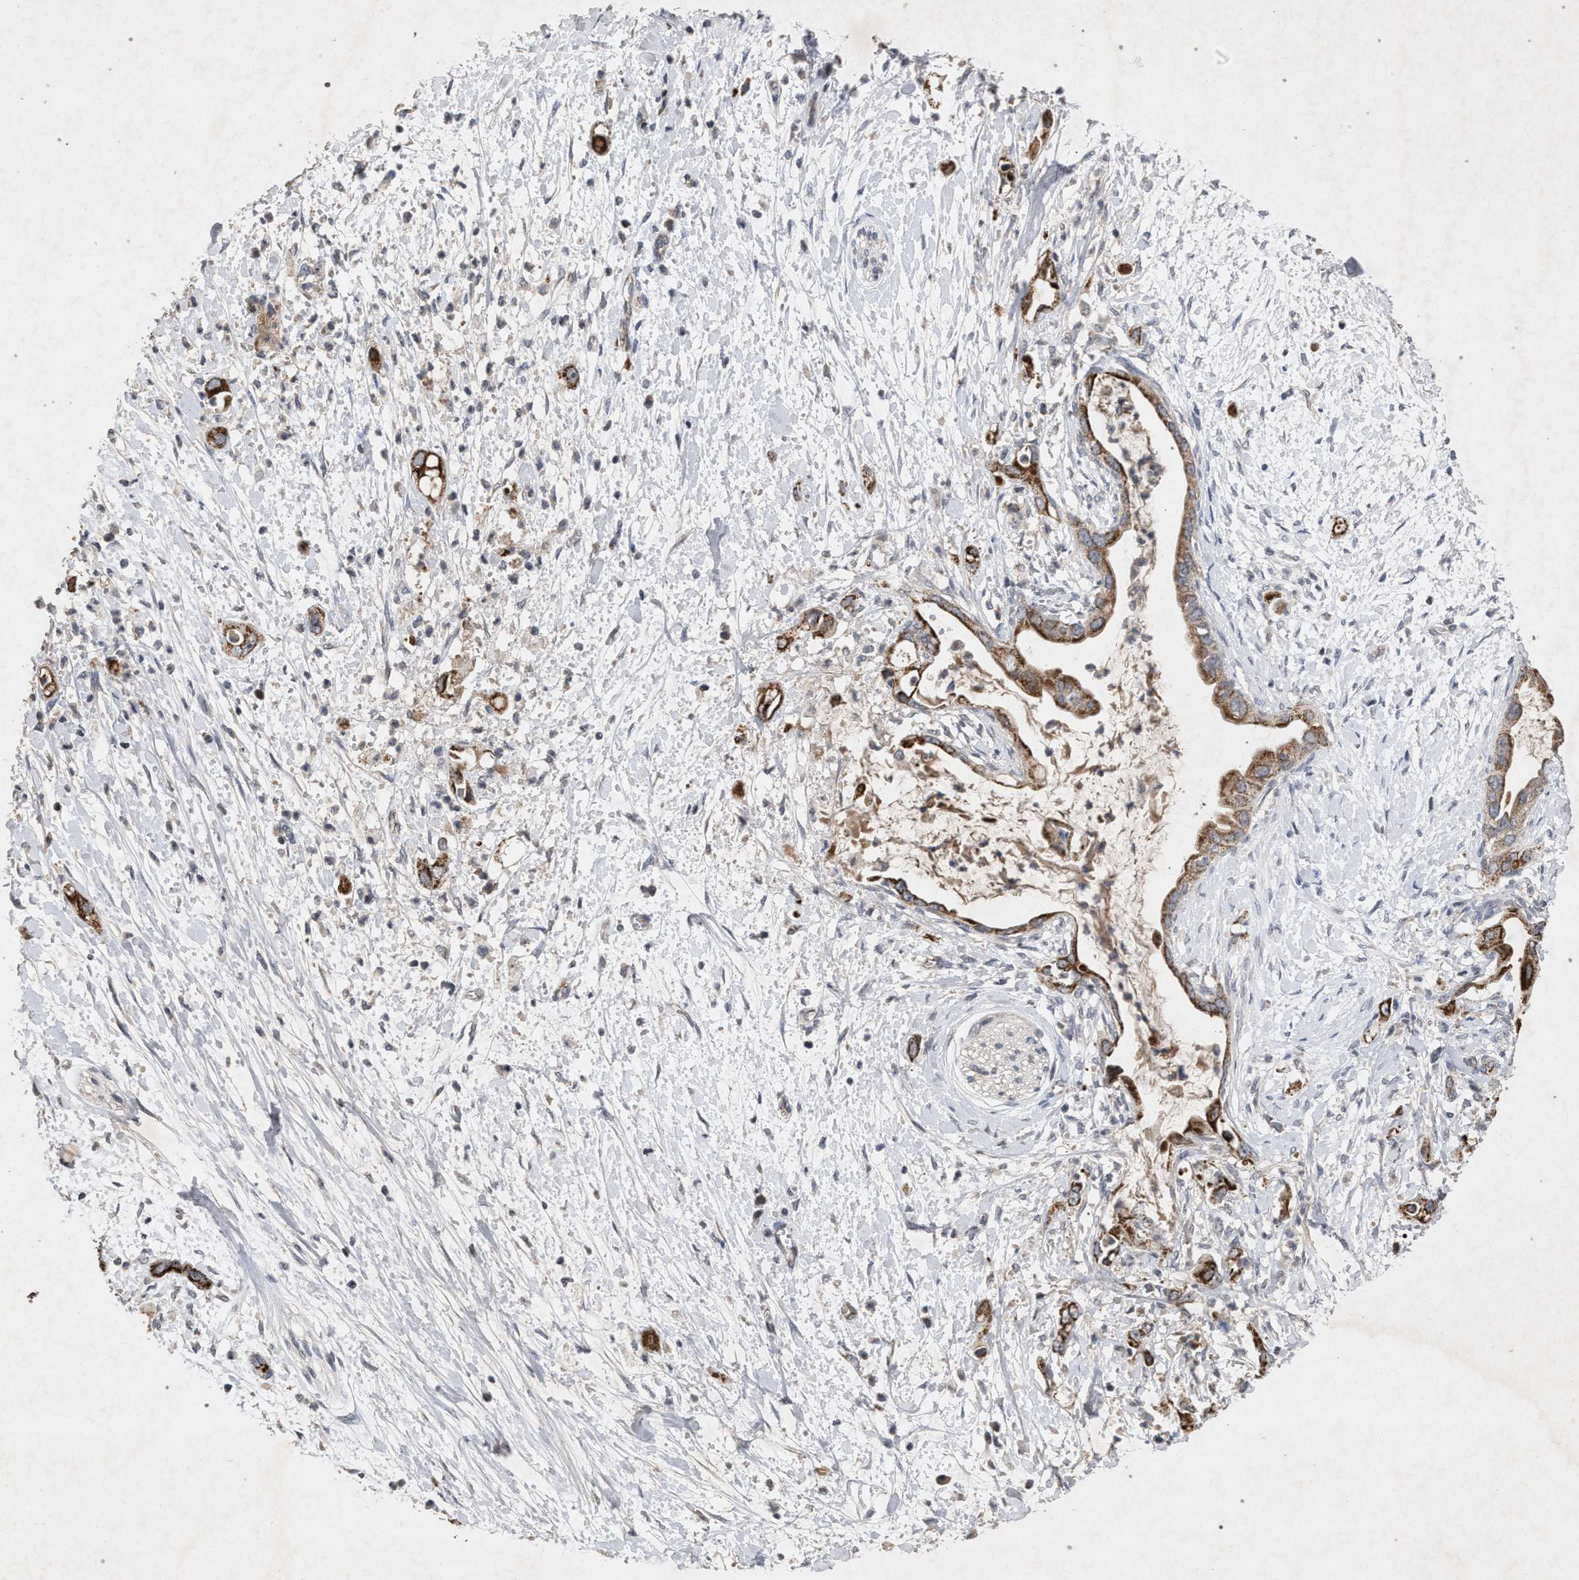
{"staining": {"intensity": "moderate", "quantity": ">75%", "location": "cytoplasmic/membranous"}, "tissue": "pancreatic cancer", "cell_type": "Tumor cells", "image_type": "cancer", "snomed": [{"axis": "morphology", "description": "Adenocarcinoma, NOS"}, {"axis": "topography", "description": "Pancreas"}], "caption": "The micrograph shows a brown stain indicating the presence of a protein in the cytoplasmic/membranous of tumor cells in pancreatic cancer. The protein of interest is stained brown, and the nuclei are stained in blue (DAB IHC with brightfield microscopy, high magnification).", "gene": "PKD2L1", "patient": {"sex": "male", "age": 55}}